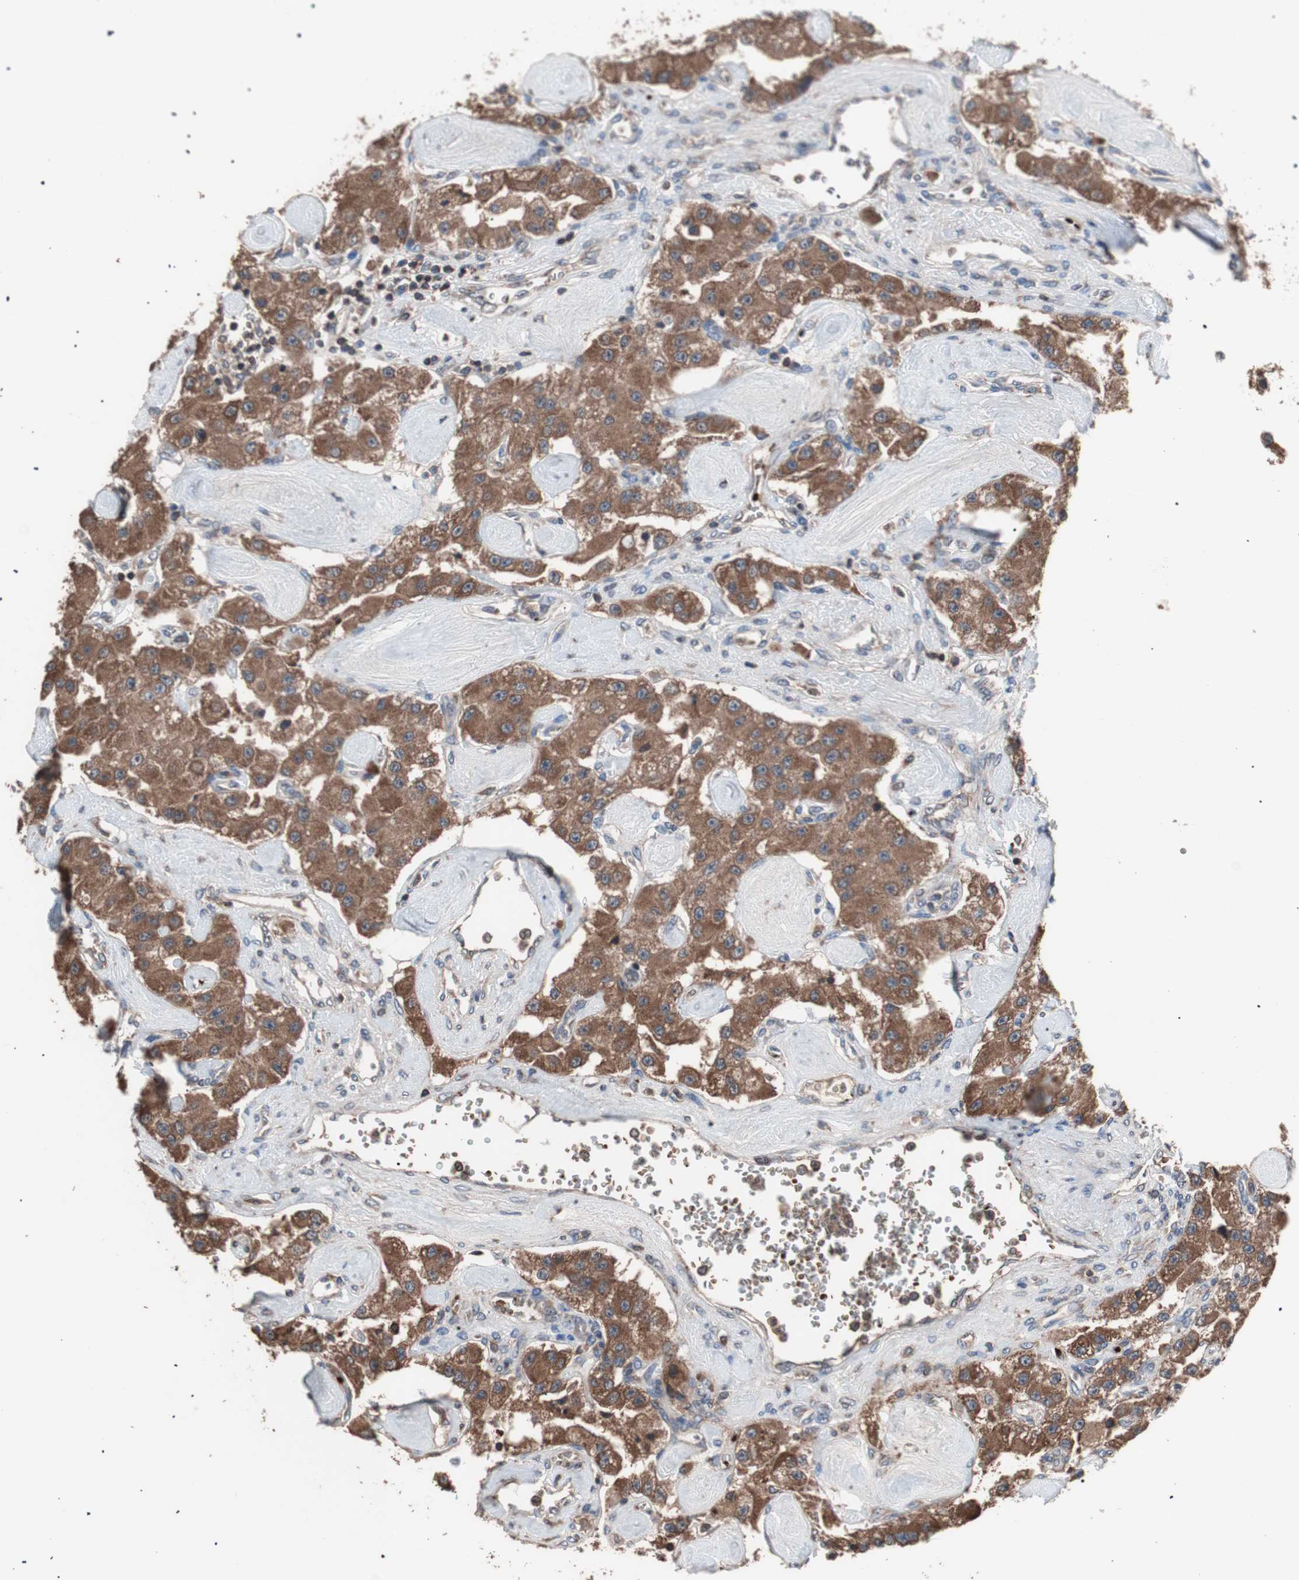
{"staining": {"intensity": "moderate", "quantity": ">75%", "location": "cytoplasmic/membranous"}, "tissue": "carcinoid", "cell_type": "Tumor cells", "image_type": "cancer", "snomed": [{"axis": "morphology", "description": "Carcinoid, malignant, NOS"}, {"axis": "topography", "description": "Pancreas"}], "caption": "Carcinoid tissue shows moderate cytoplasmic/membranous staining in about >75% of tumor cells, visualized by immunohistochemistry. (Brightfield microscopy of DAB IHC at high magnification).", "gene": "GLYCTK", "patient": {"sex": "male", "age": 41}}